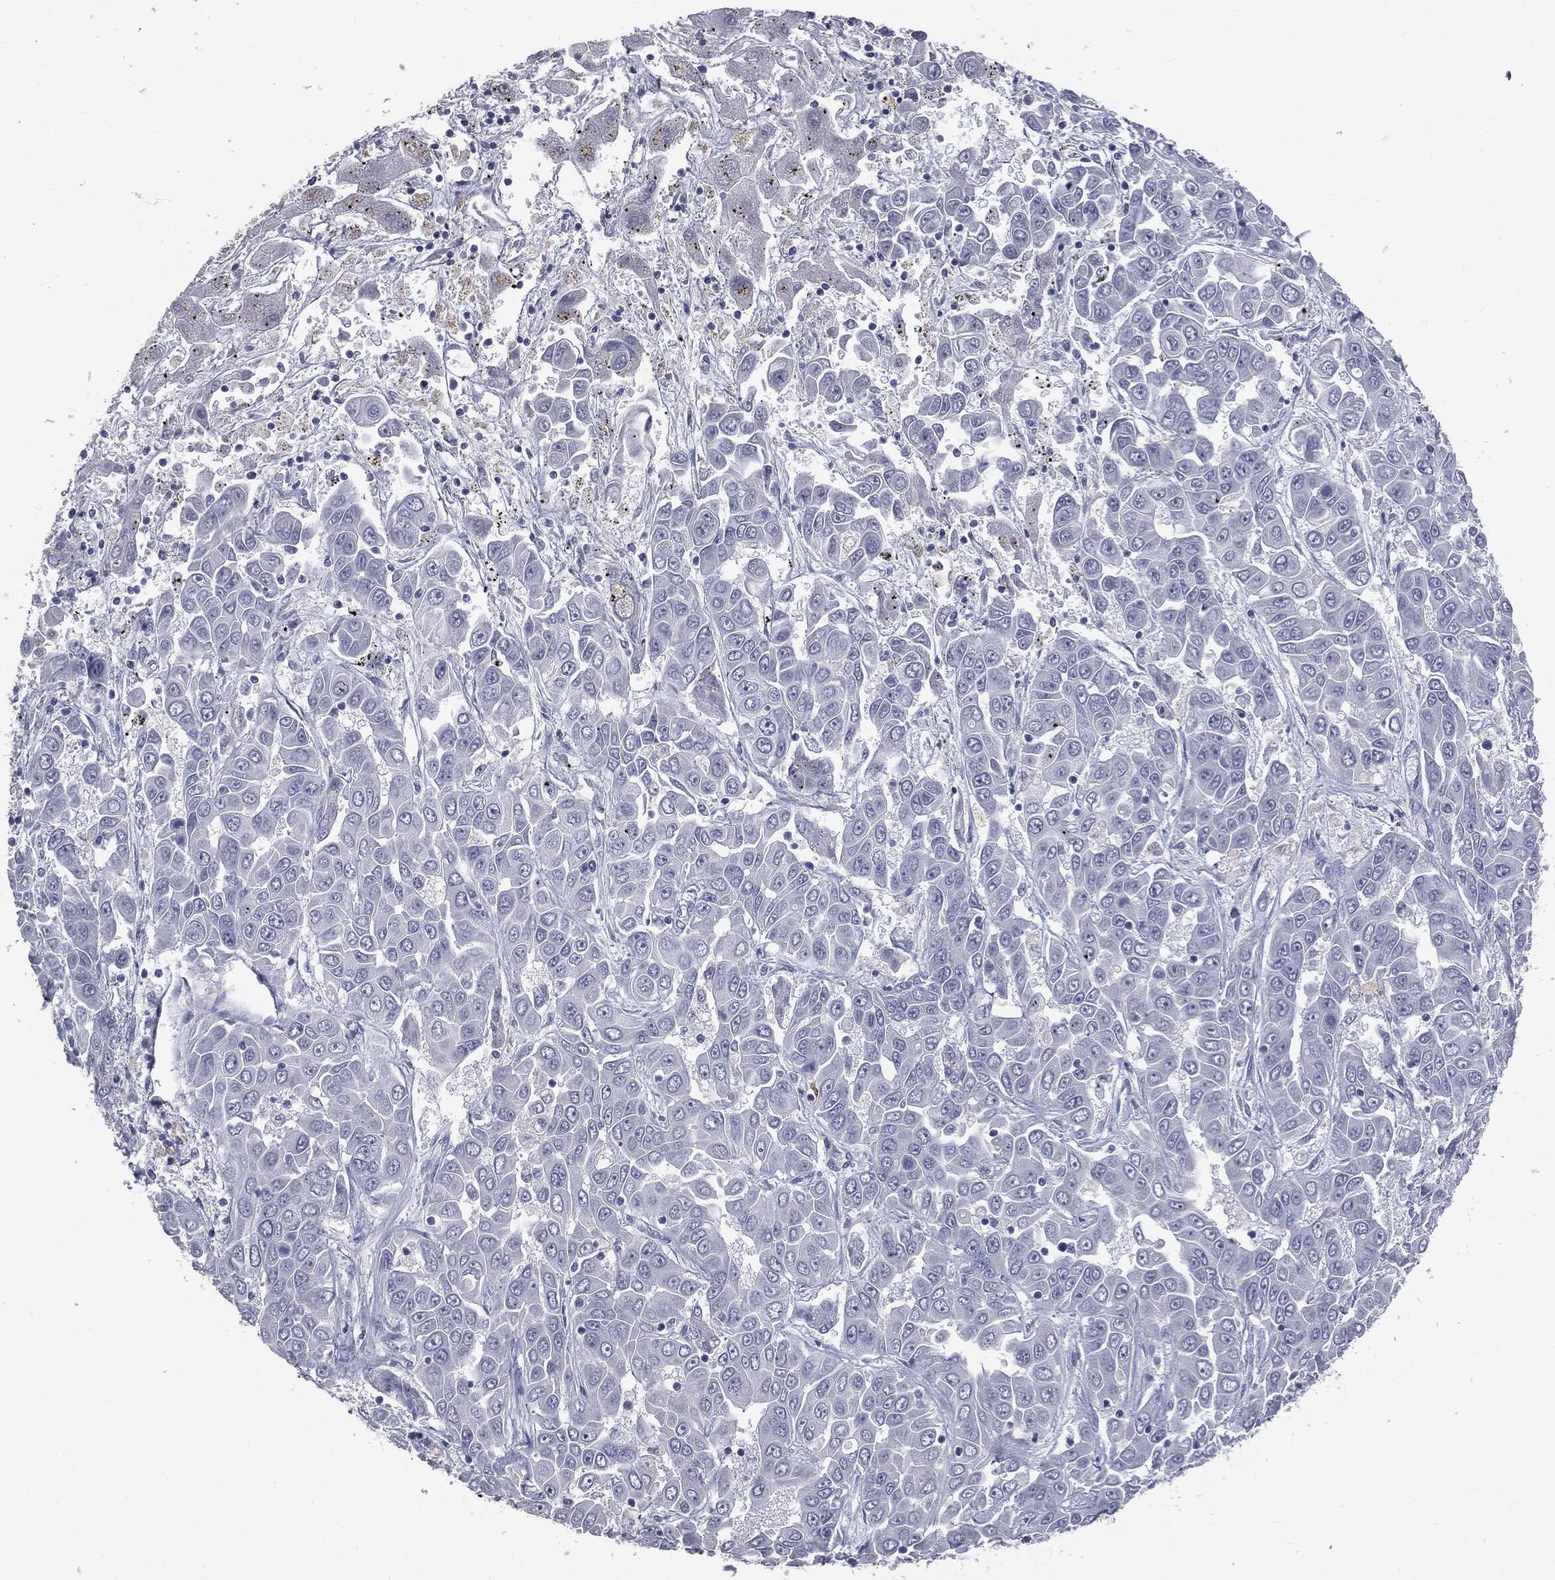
{"staining": {"intensity": "negative", "quantity": "none", "location": "none"}, "tissue": "liver cancer", "cell_type": "Tumor cells", "image_type": "cancer", "snomed": [{"axis": "morphology", "description": "Cholangiocarcinoma"}, {"axis": "topography", "description": "Liver"}], "caption": "IHC image of neoplastic tissue: human liver cholangiocarcinoma stained with DAB (3,3'-diaminobenzidine) demonstrates no significant protein positivity in tumor cells. Brightfield microscopy of immunohistochemistry (IHC) stained with DAB (brown) and hematoxylin (blue), captured at high magnification.", "gene": "AFP", "patient": {"sex": "female", "age": 52}}